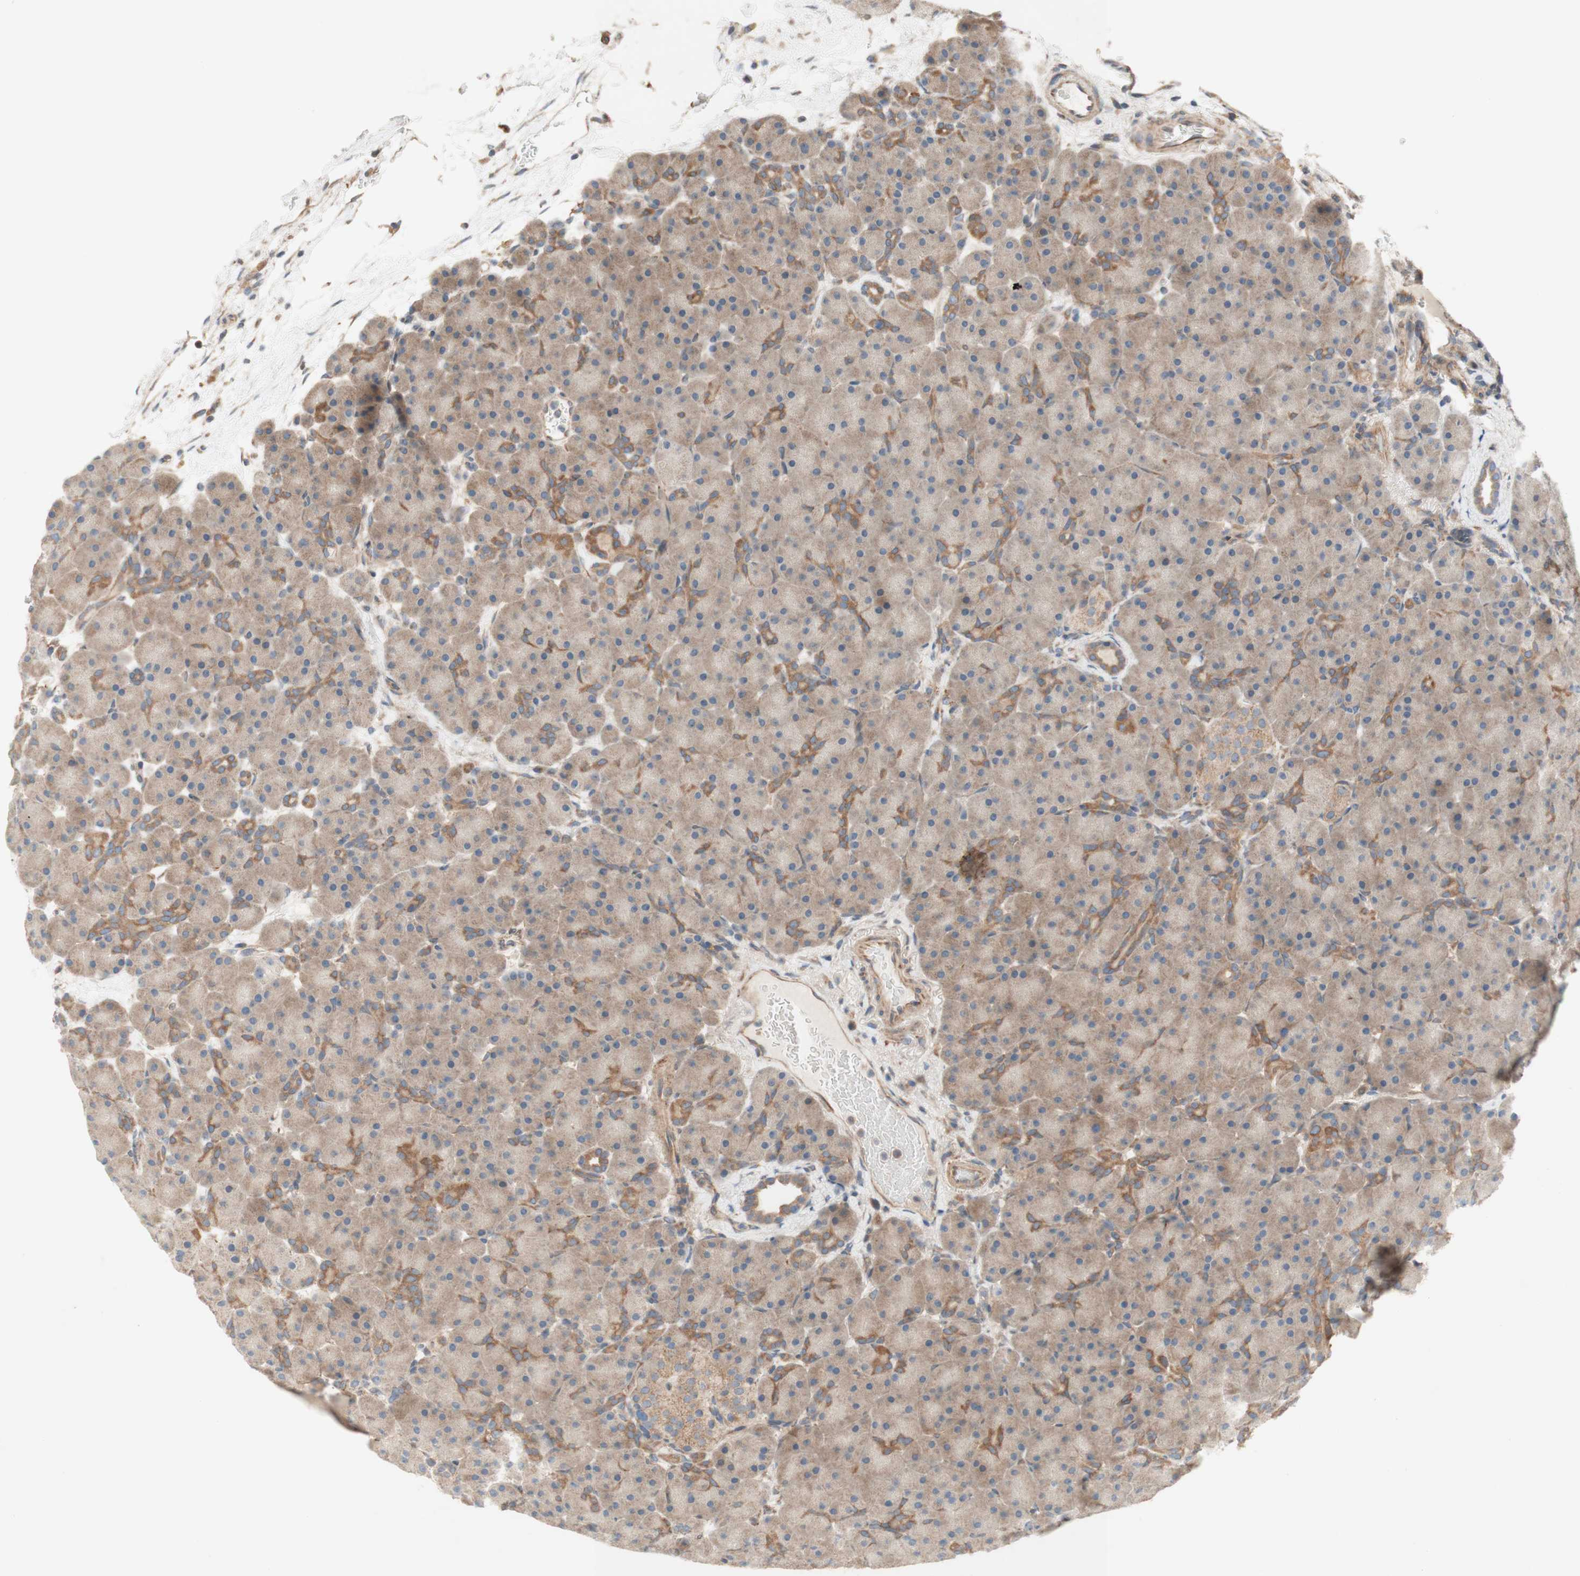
{"staining": {"intensity": "weak", "quantity": ">75%", "location": "cytoplasmic/membranous"}, "tissue": "pancreas", "cell_type": "Exocrine glandular cells", "image_type": "normal", "snomed": [{"axis": "morphology", "description": "Normal tissue, NOS"}, {"axis": "topography", "description": "Pancreas"}], "caption": "Protein expression by IHC demonstrates weak cytoplasmic/membranous expression in approximately >75% of exocrine glandular cells in unremarkable pancreas. Using DAB (brown) and hematoxylin (blue) stains, captured at high magnification using brightfield microscopy.", "gene": "SOCS2", "patient": {"sex": "male", "age": 66}}